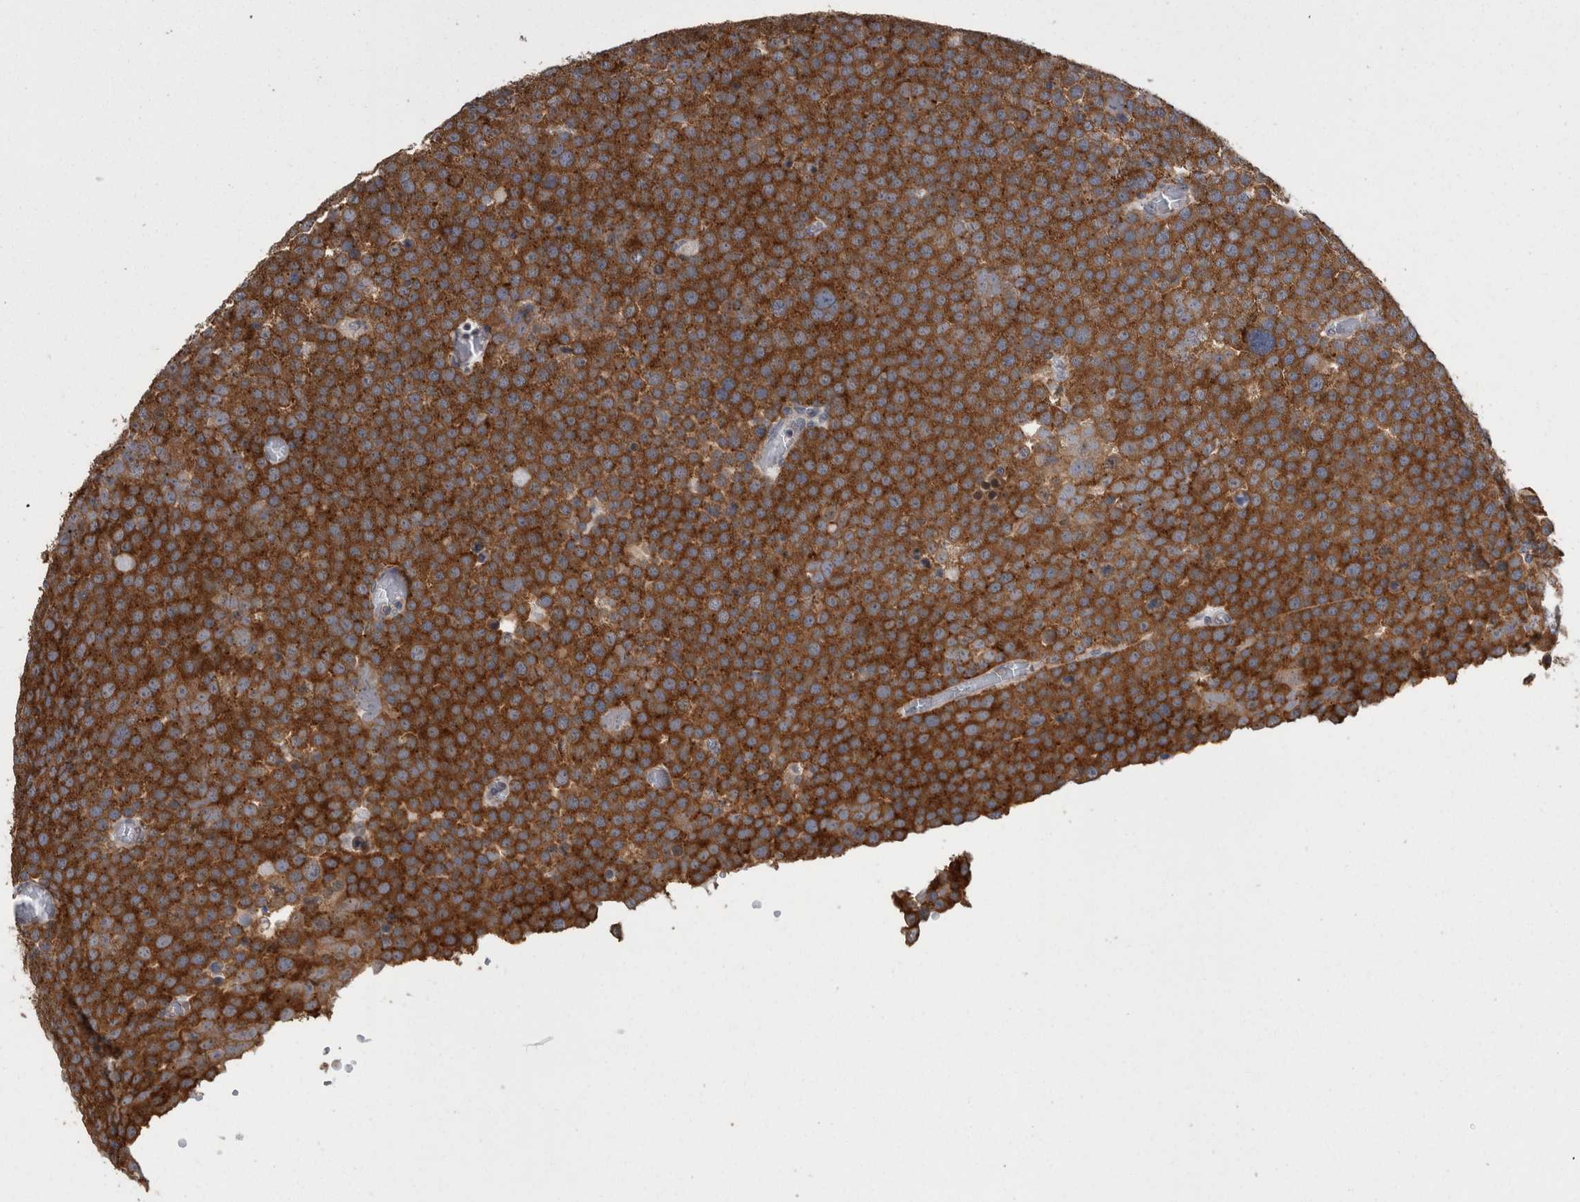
{"staining": {"intensity": "strong", "quantity": ">75%", "location": "cytoplasmic/membranous"}, "tissue": "testis cancer", "cell_type": "Tumor cells", "image_type": "cancer", "snomed": [{"axis": "morphology", "description": "Seminoma, NOS"}, {"axis": "topography", "description": "Testis"}], "caption": "The histopathology image reveals immunohistochemical staining of seminoma (testis). There is strong cytoplasmic/membranous staining is identified in about >75% of tumor cells.", "gene": "DDX6", "patient": {"sex": "male", "age": 71}}